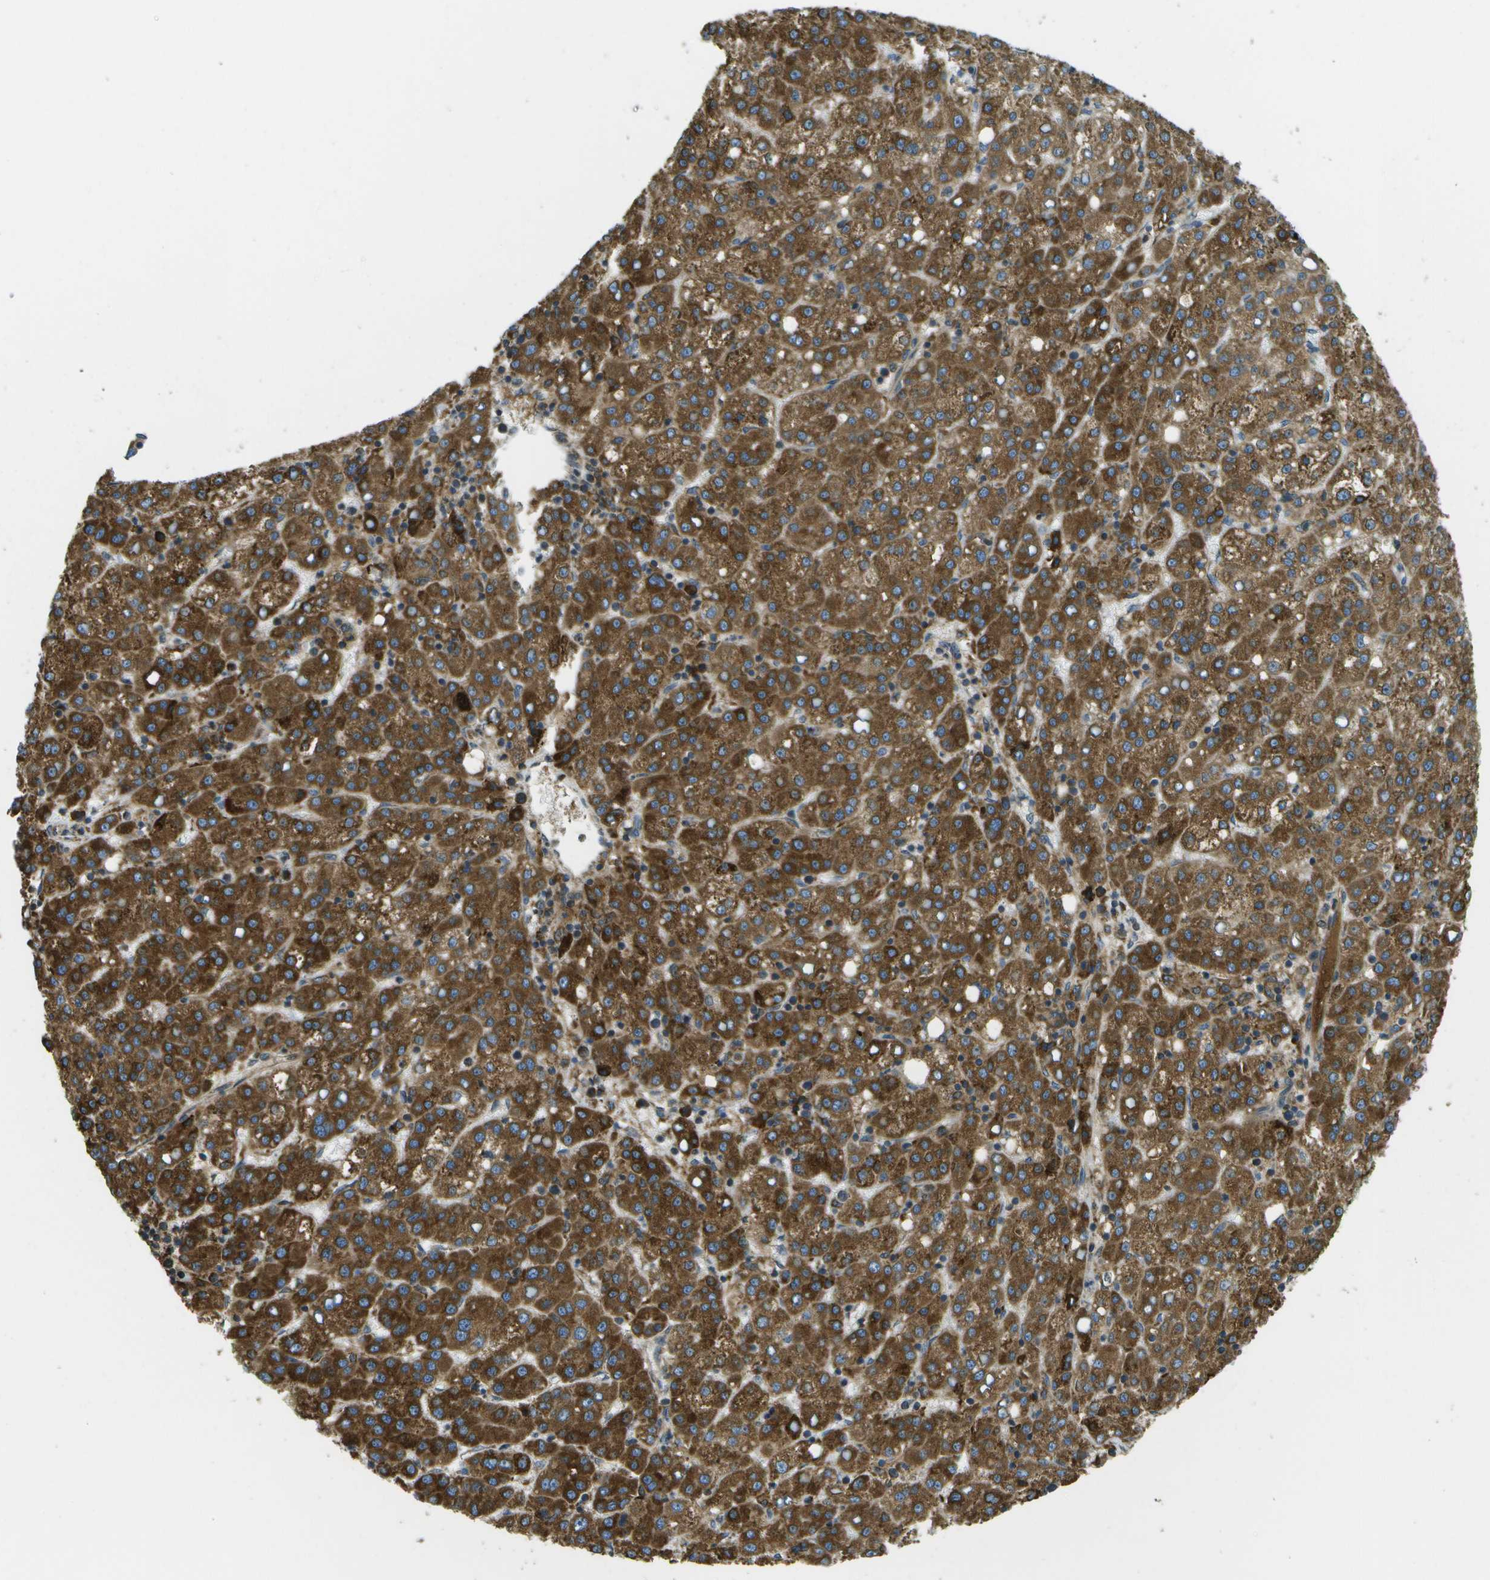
{"staining": {"intensity": "strong", "quantity": ">75%", "location": "cytoplasmic/membranous"}, "tissue": "liver cancer", "cell_type": "Tumor cells", "image_type": "cancer", "snomed": [{"axis": "morphology", "description": "Carcinoma, Hepatocellular, NOS"}, {"axis": "topography", "description": "Liver"}], "caption": "Immunohistochemical staining of human liver cancer demonstrates strong cytoplasmic/membranous protein staining in about >75% of tumor cells.", "gene": "USP30", "patient": {"sex": "female", "age": 58}}